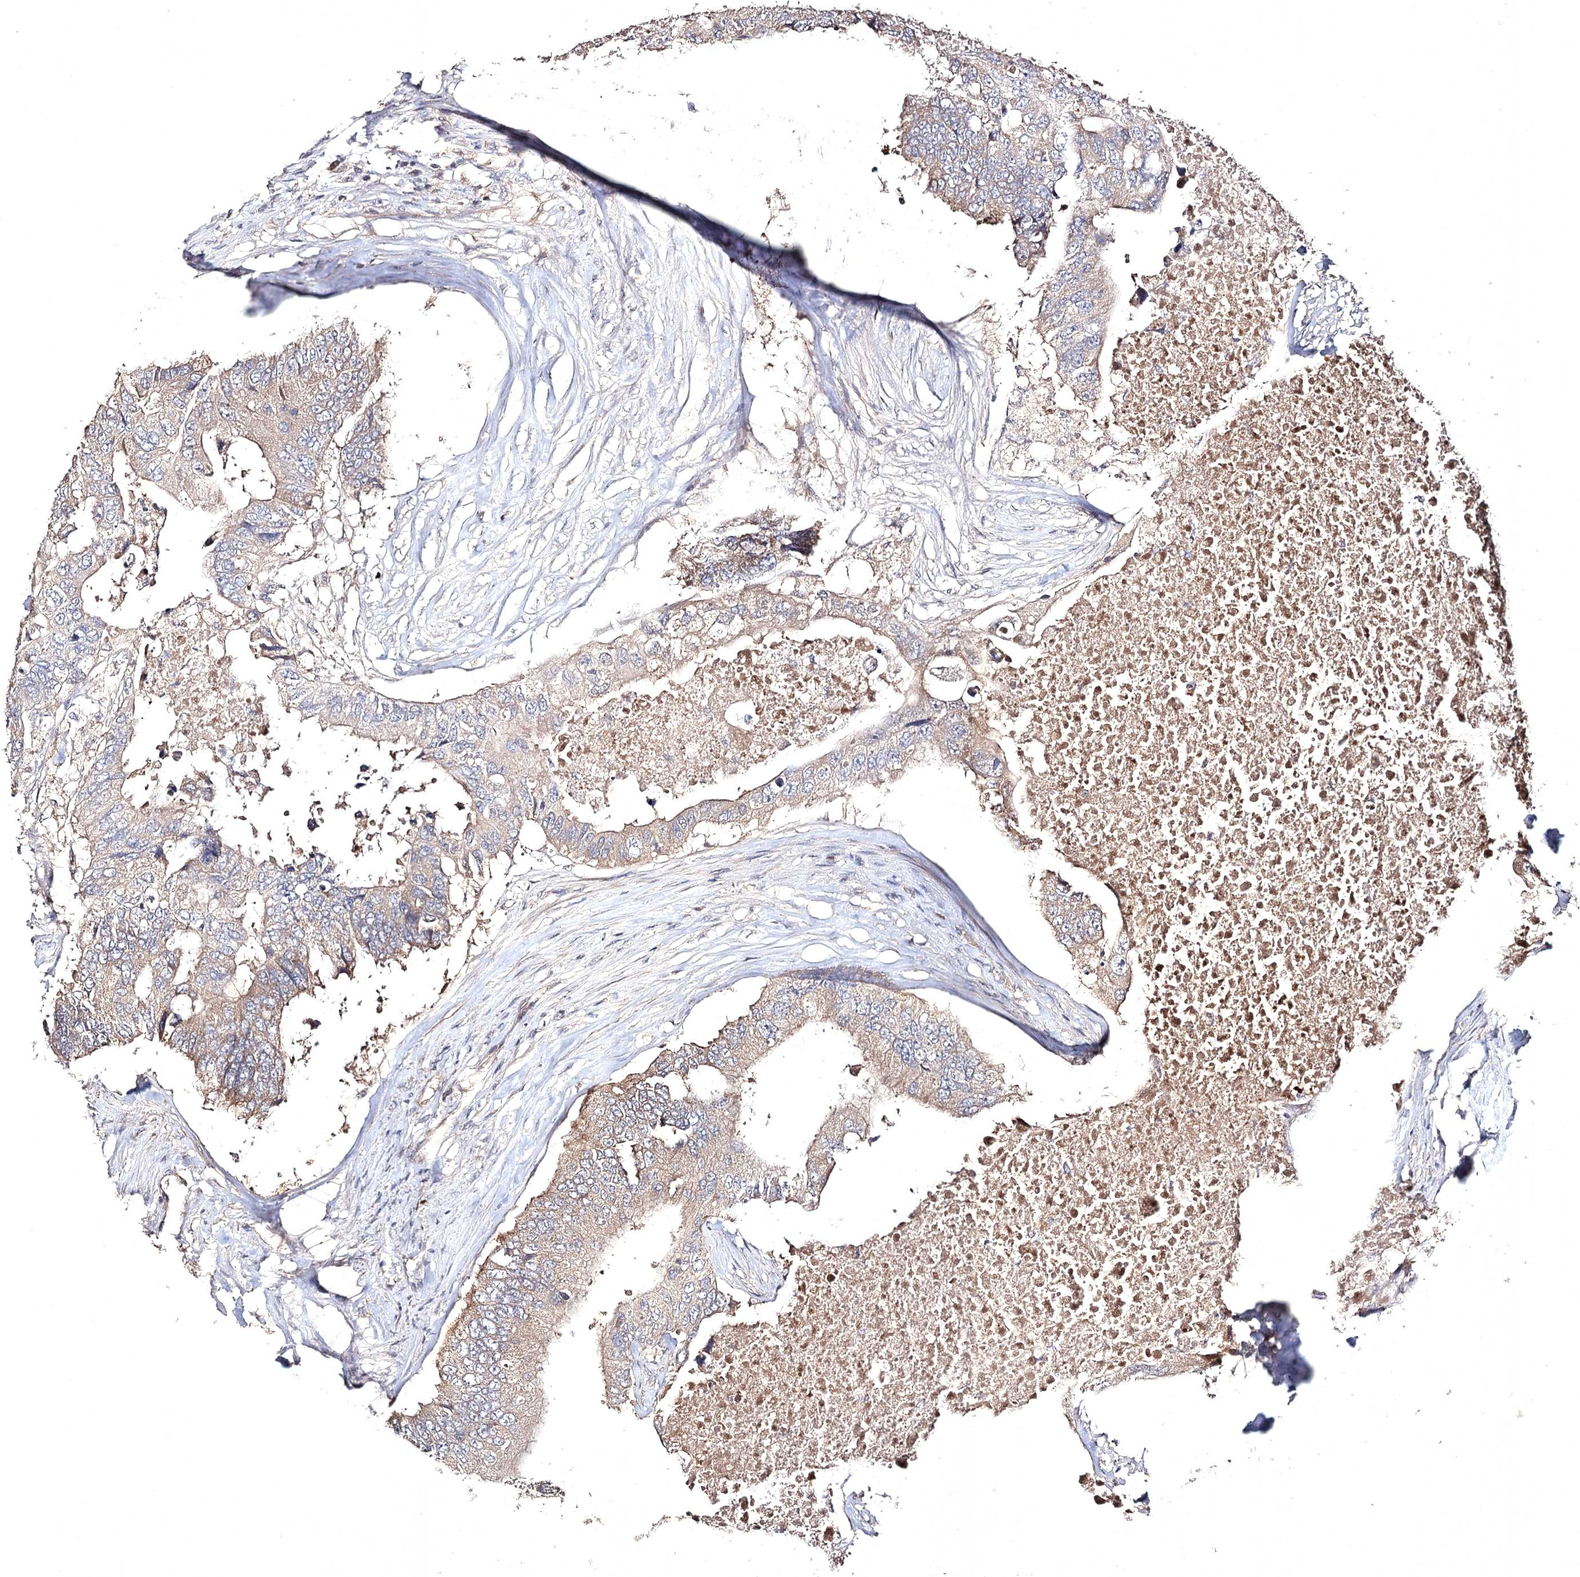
{"staining": {"intensity": "weak", "quantity": "25%-75%", "location": "cytoplasmic/membranous"}, "tissue": "colorectal cancer", "cell_type": "Tumor cells", "image_type": "cancer", "snomed": [{"axis": "morphology", "description": "Adenocarcinoma, NOS"}, {"axis": "topography", "description": "Colon"}], "caption": "Immunohistochemical staining of colorectal cancer shows weak cytoplasmic/membranous protein expression in about 25%-75% of tumor cells. The protein of interest is stained brown, and the nuclei are stained in blue (DAB IHC with brightfield microscopy, high magnification).", "gene": "SEMA4G", "patient": {"sex": "male", "age": 71}}